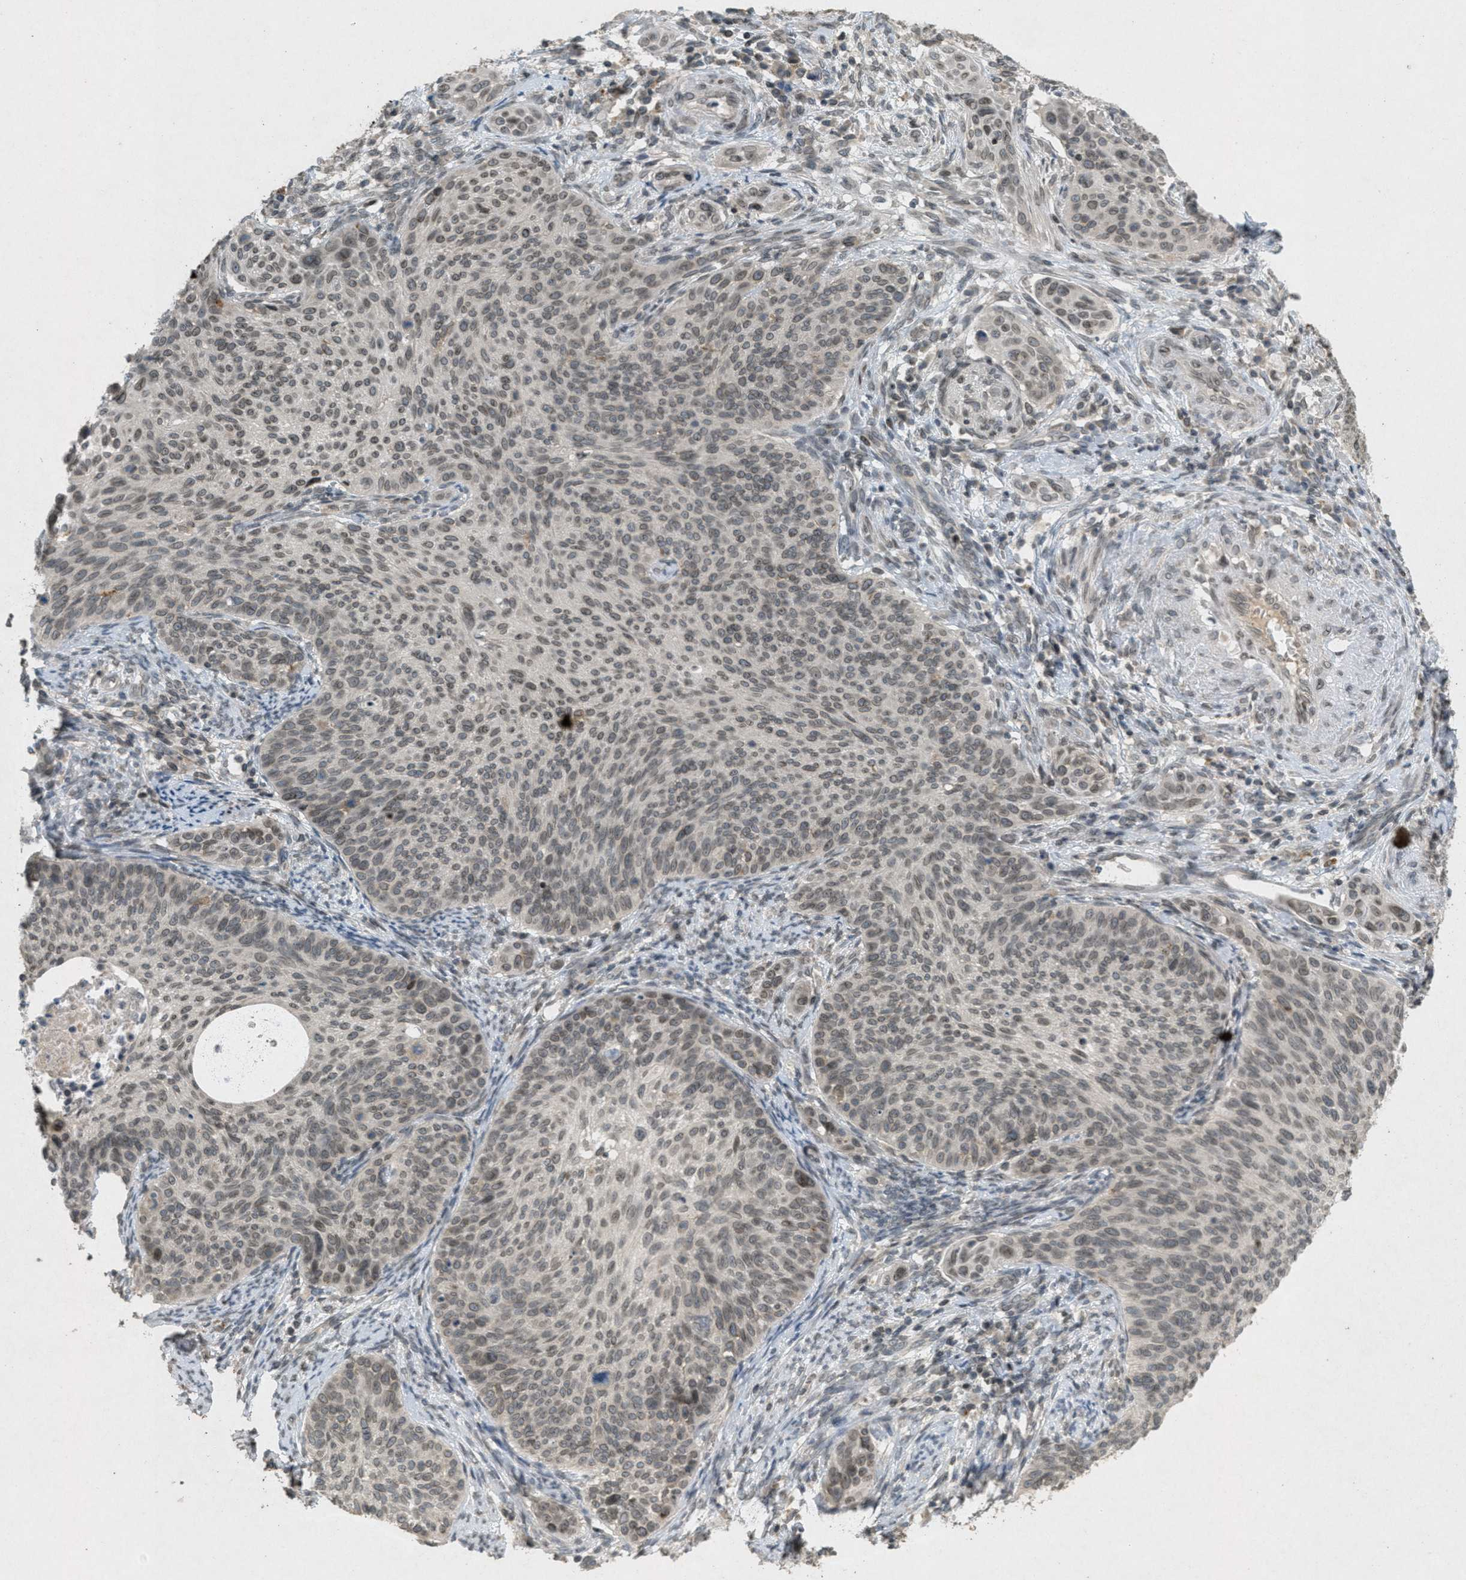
{"staining": {"intensity": "moderate", "quantity": ">75%", "location": "nuclear"}, "tissue": "cervical cancer", "cell_type": "Tumor cells", "image_type": "cancer", "snomed": [{"axis": "morphology", "description": "Squamous cell carcinoma, NOS"}, {"axis": "topography", "description": "Cervix"}], "caption": "Immunohistochemical staining of cervical squamous cell carcinoma displays moderate nuclear protein staining in about >75% of tumor cells.", "gene": "ABHD6", "patient": {"sex": "female", "age": 70}}